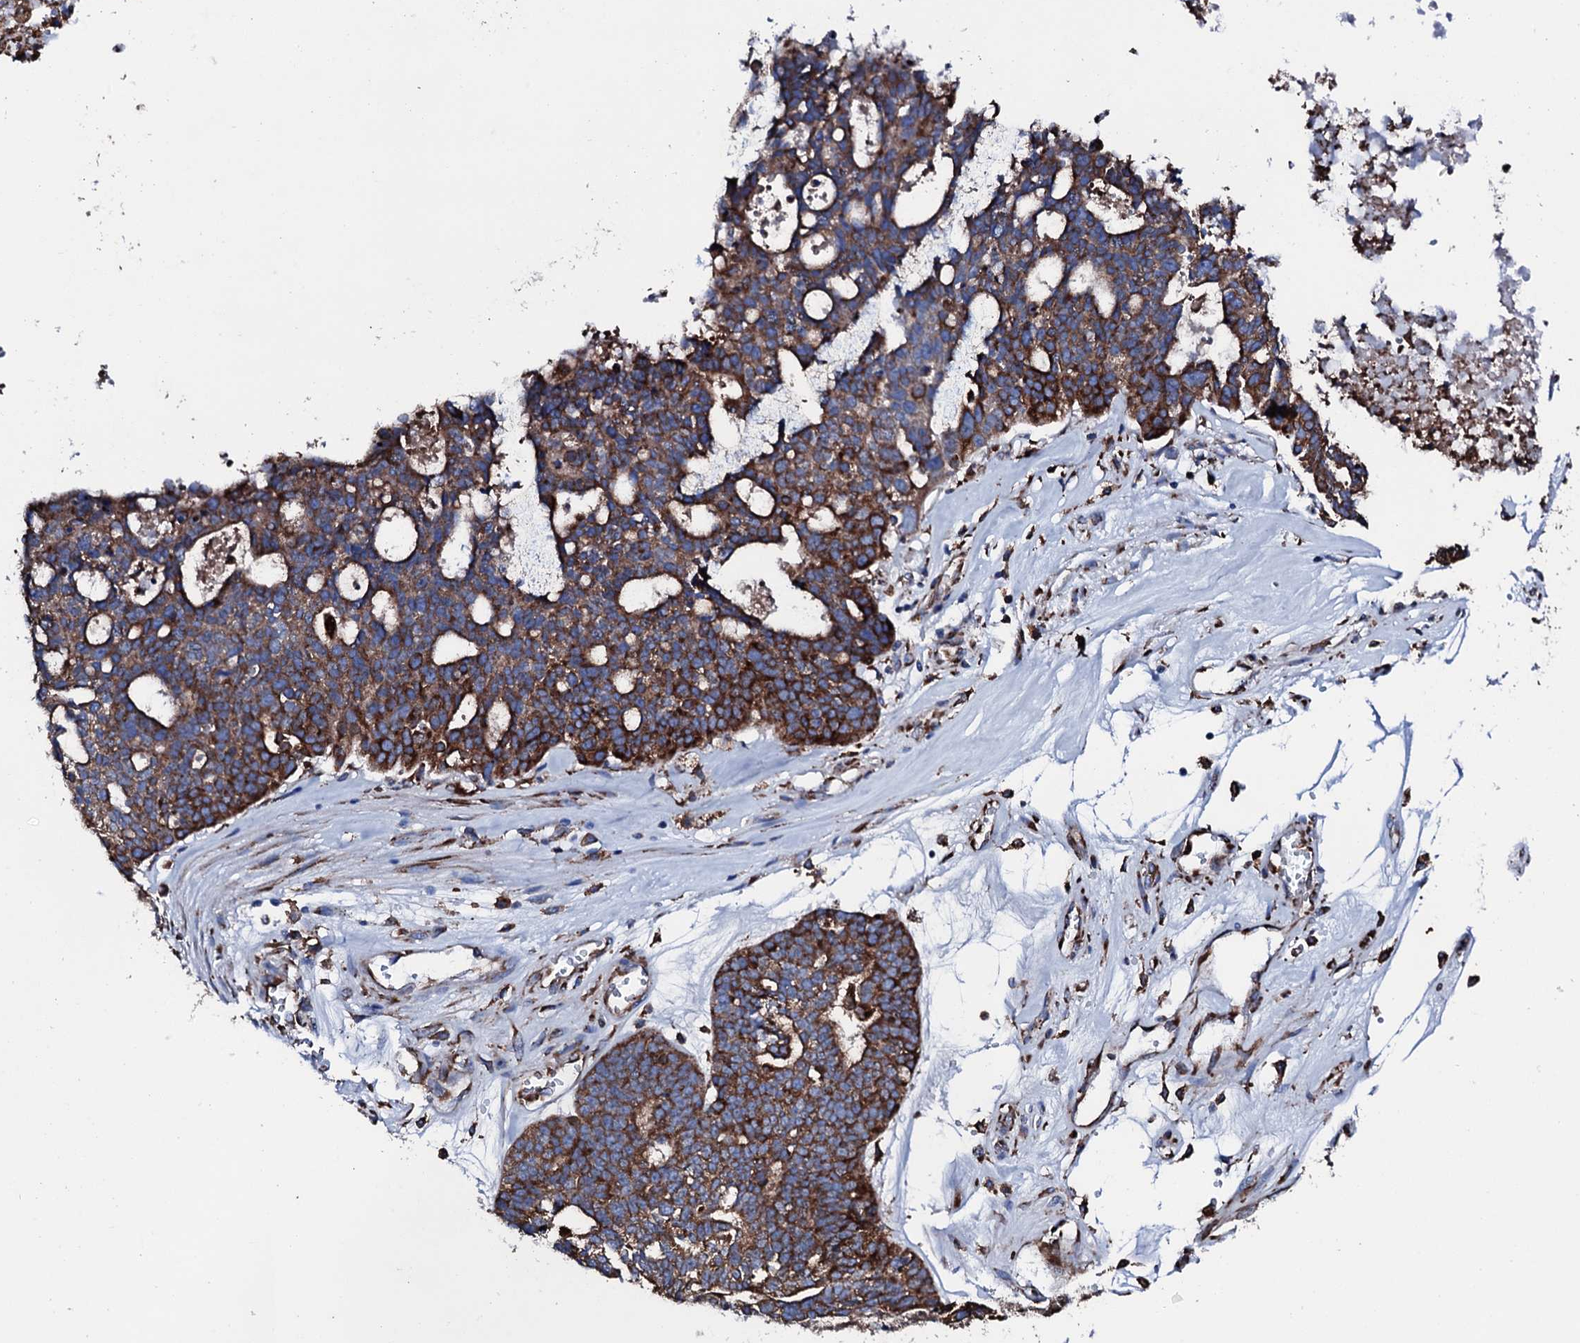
{"staining": {"intensity": "strong", "quantity": "25%-75%", "location": "cytoplasmic/membranous"}, "tissue": "ovarian cancer", "cell_type": "Tumor cells", "image_type": "cancer", "snomed": [{"axis": "morphology", "description": "Cystadenocarcinoma, serous, NOS"}, {"axis": "topography", "description": "Ovary"}], "caption": "Brown immunohistochemical staining in serous cystadenocarcinoma (ovarian) shows strong cytoplasmic/membranous positivity in approximately 25%-75% of tumor cells.", "gene": "AMDHD1", "patient": {"sex": "female", "age": 59}}